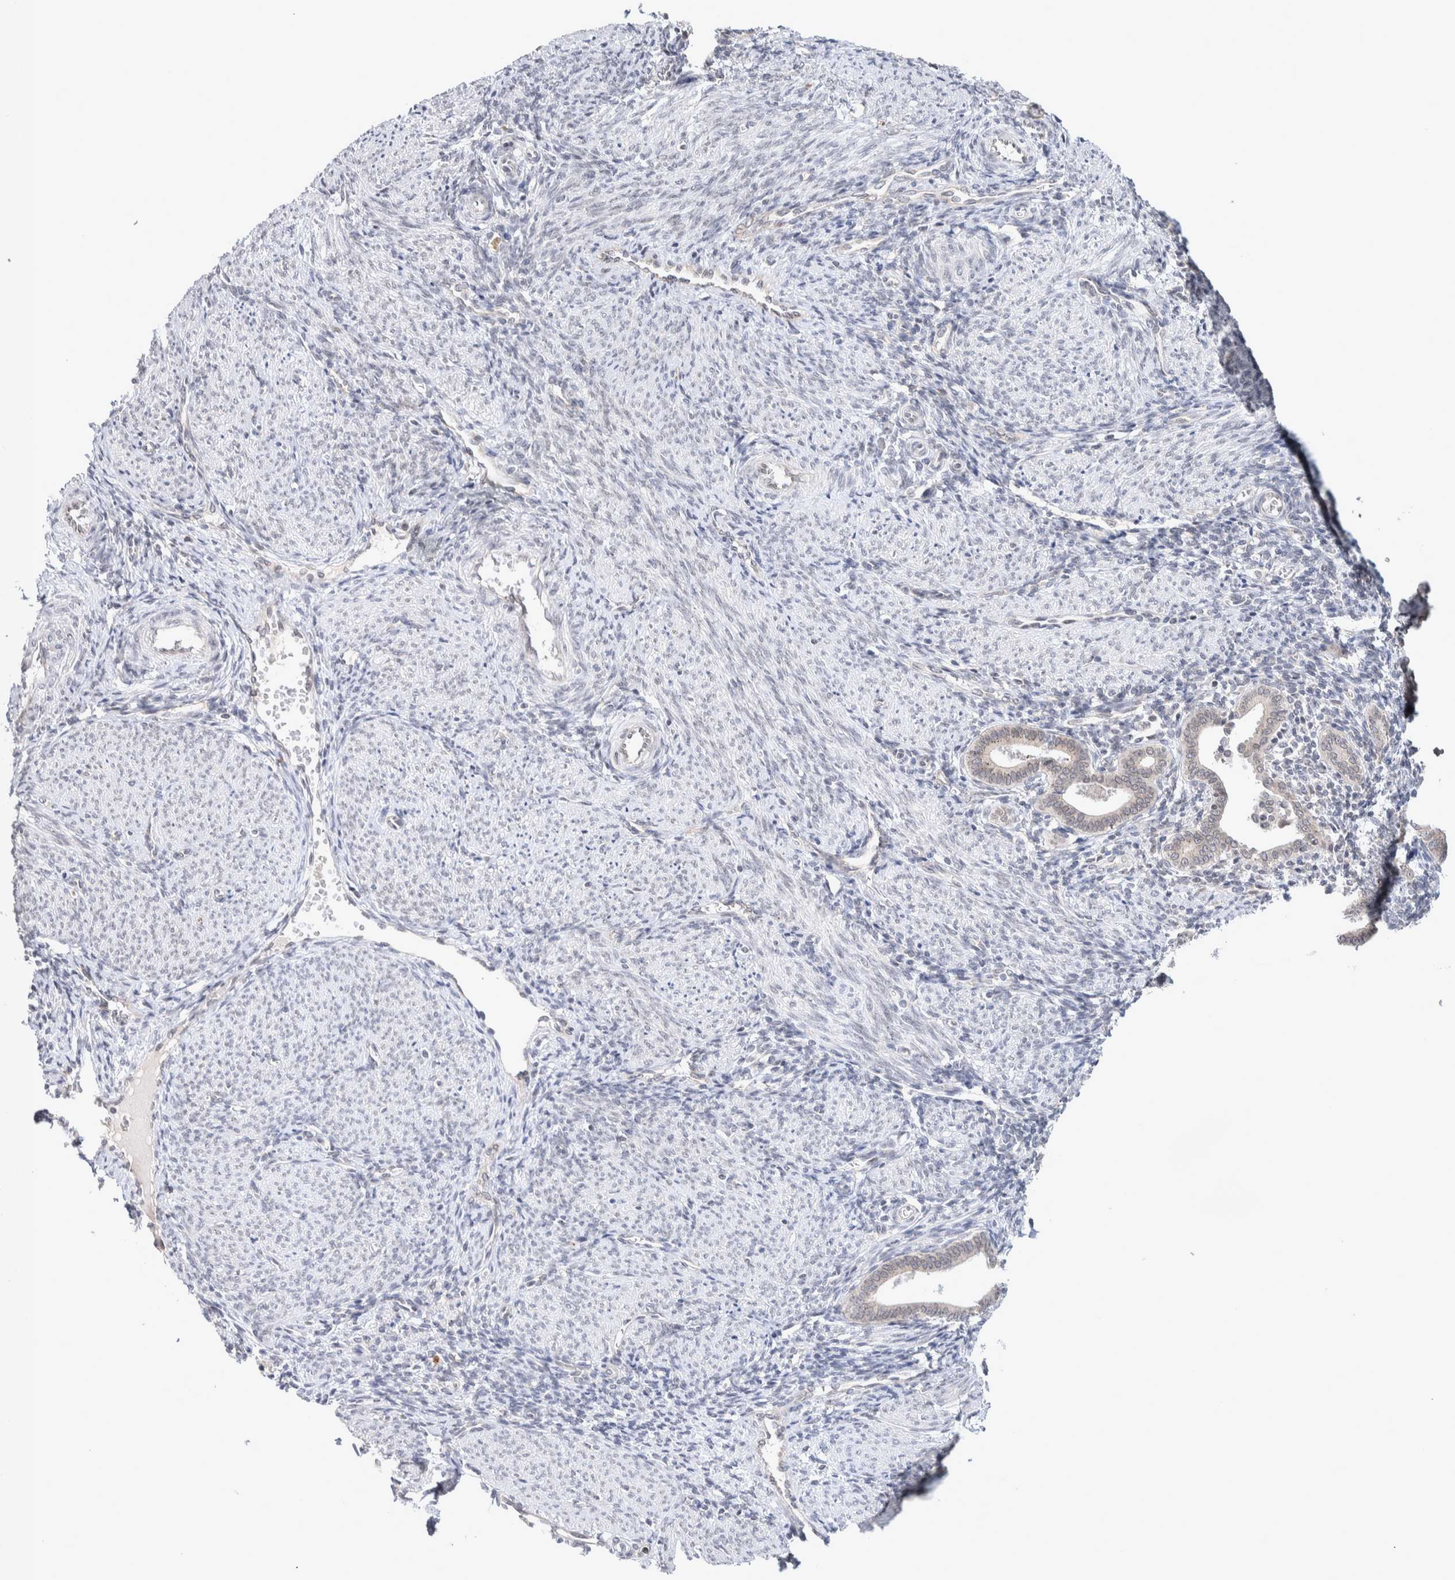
{"staining": {"intensity": "negative", "quantity": "none", "location": "none"}, "tissue": "endometrium", "cell_type": "Cells in endometrial stroma", "image_type": "normal", "snomed": [{"axis": "morphology", "description": "Normal tissue, NOS"}, {"axis": "topography", "description": "Uterus"}, {"axis": "topography", "description": "Endometrium"}], "caption": "Human endometrium stained for a protein using immunohistochemistry exhibits no positivity in cells in endometrial stroma.", "gene": "CRAT", "patient": {"sex": "female", "age": 33}}